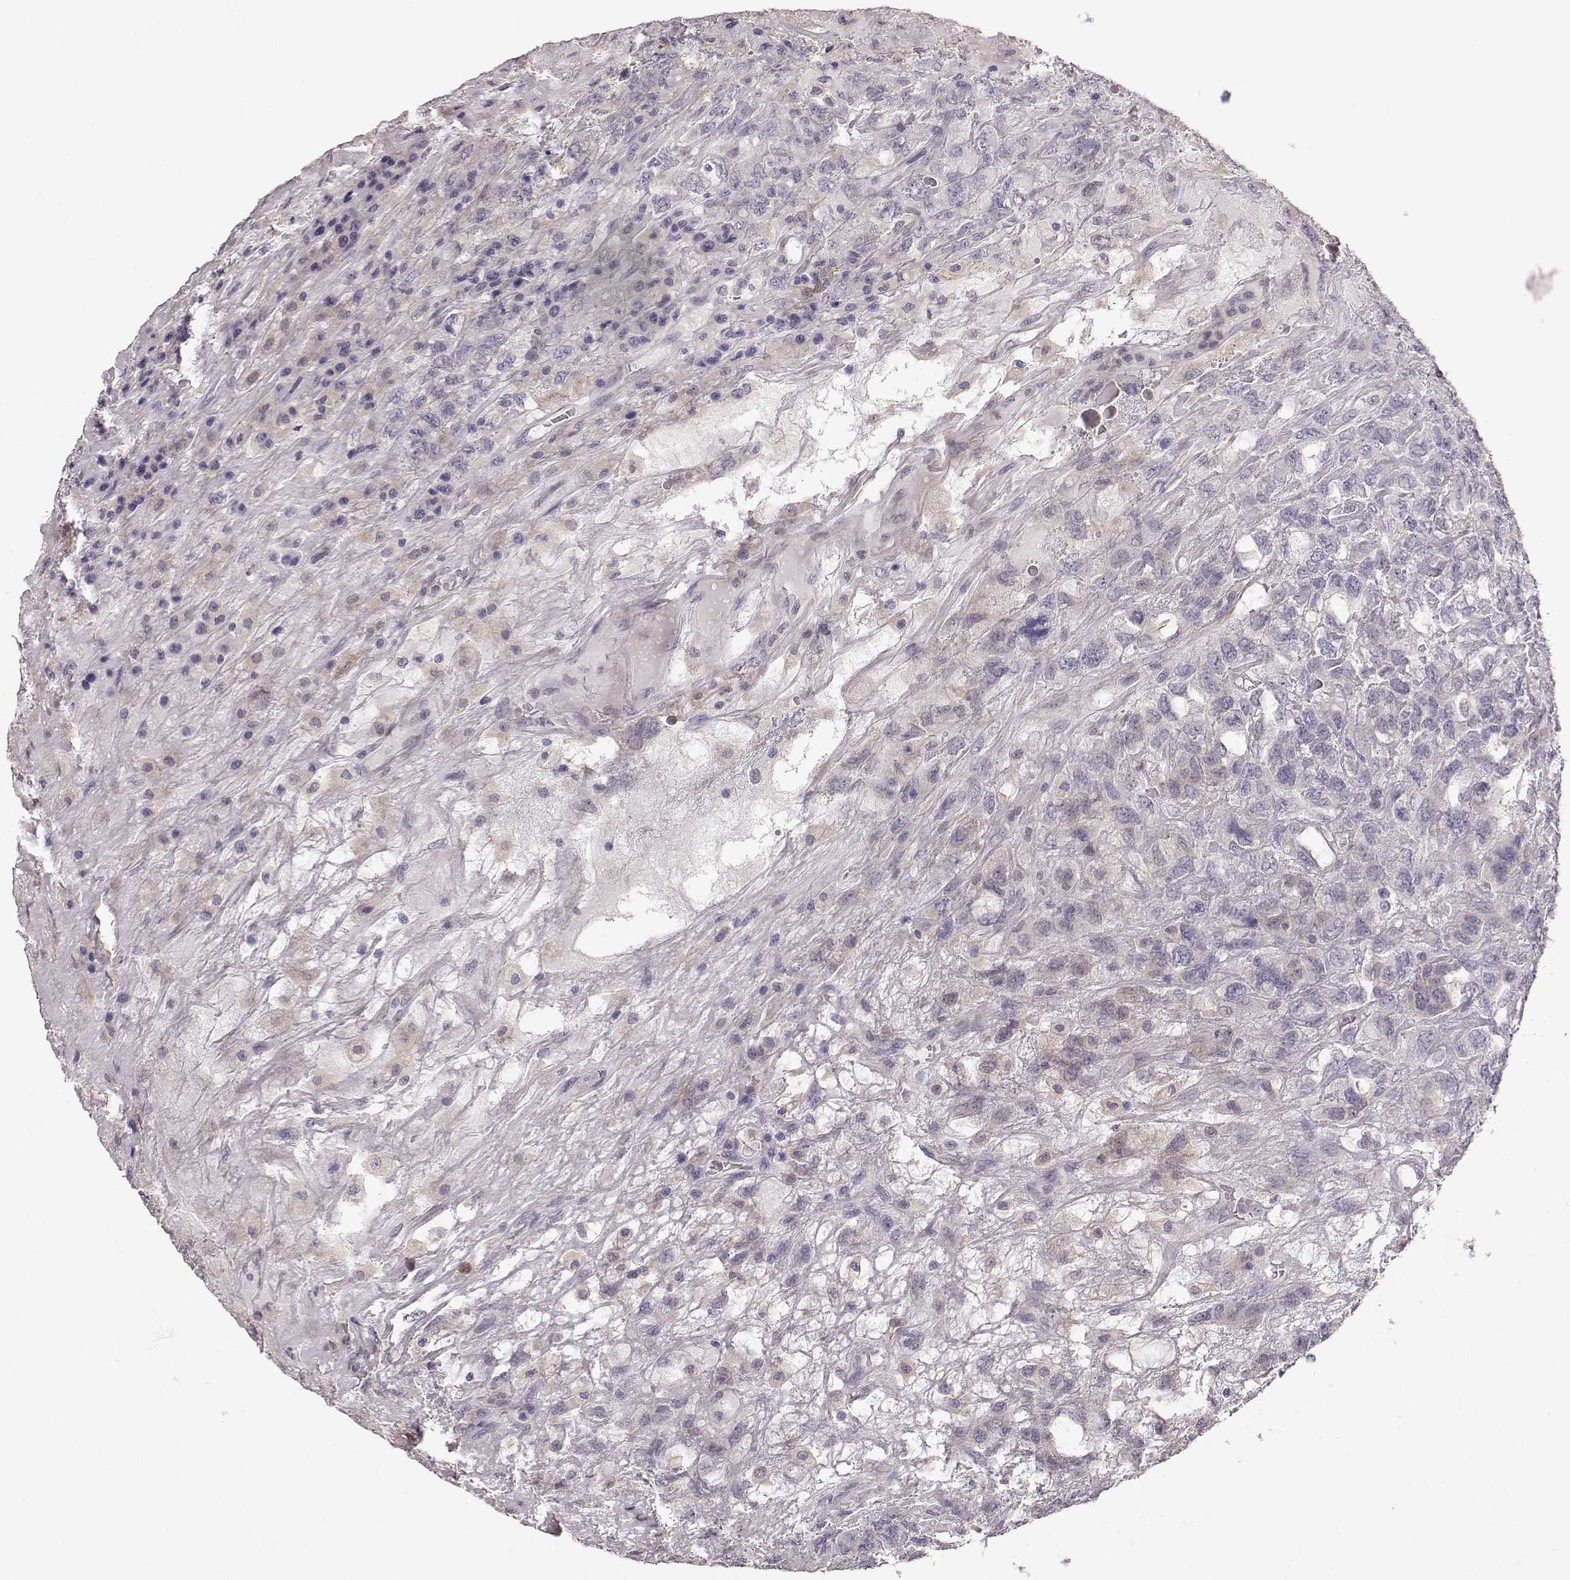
{"staining": {"intensity": "negative", "quantity": "none", "location": "none"}, "tissue": "testis cancer", "cell_type": "Tumor cells", "image_type": "cancer", "snomed": [{"axis": "morphology", "description": "Seminoma, NOS"}, {"axis": "topography", "description": "Testis"}], "caption": "High magnification brightfield microscopy of testis cancer stained with DAB (3,3'-diaminobenzidine) (brown) and counterstained with hematoxylin (blue): tumor cells show no significant expression.", "gene": "GPR50", "patient": {"sex": "male", "age": 52}}